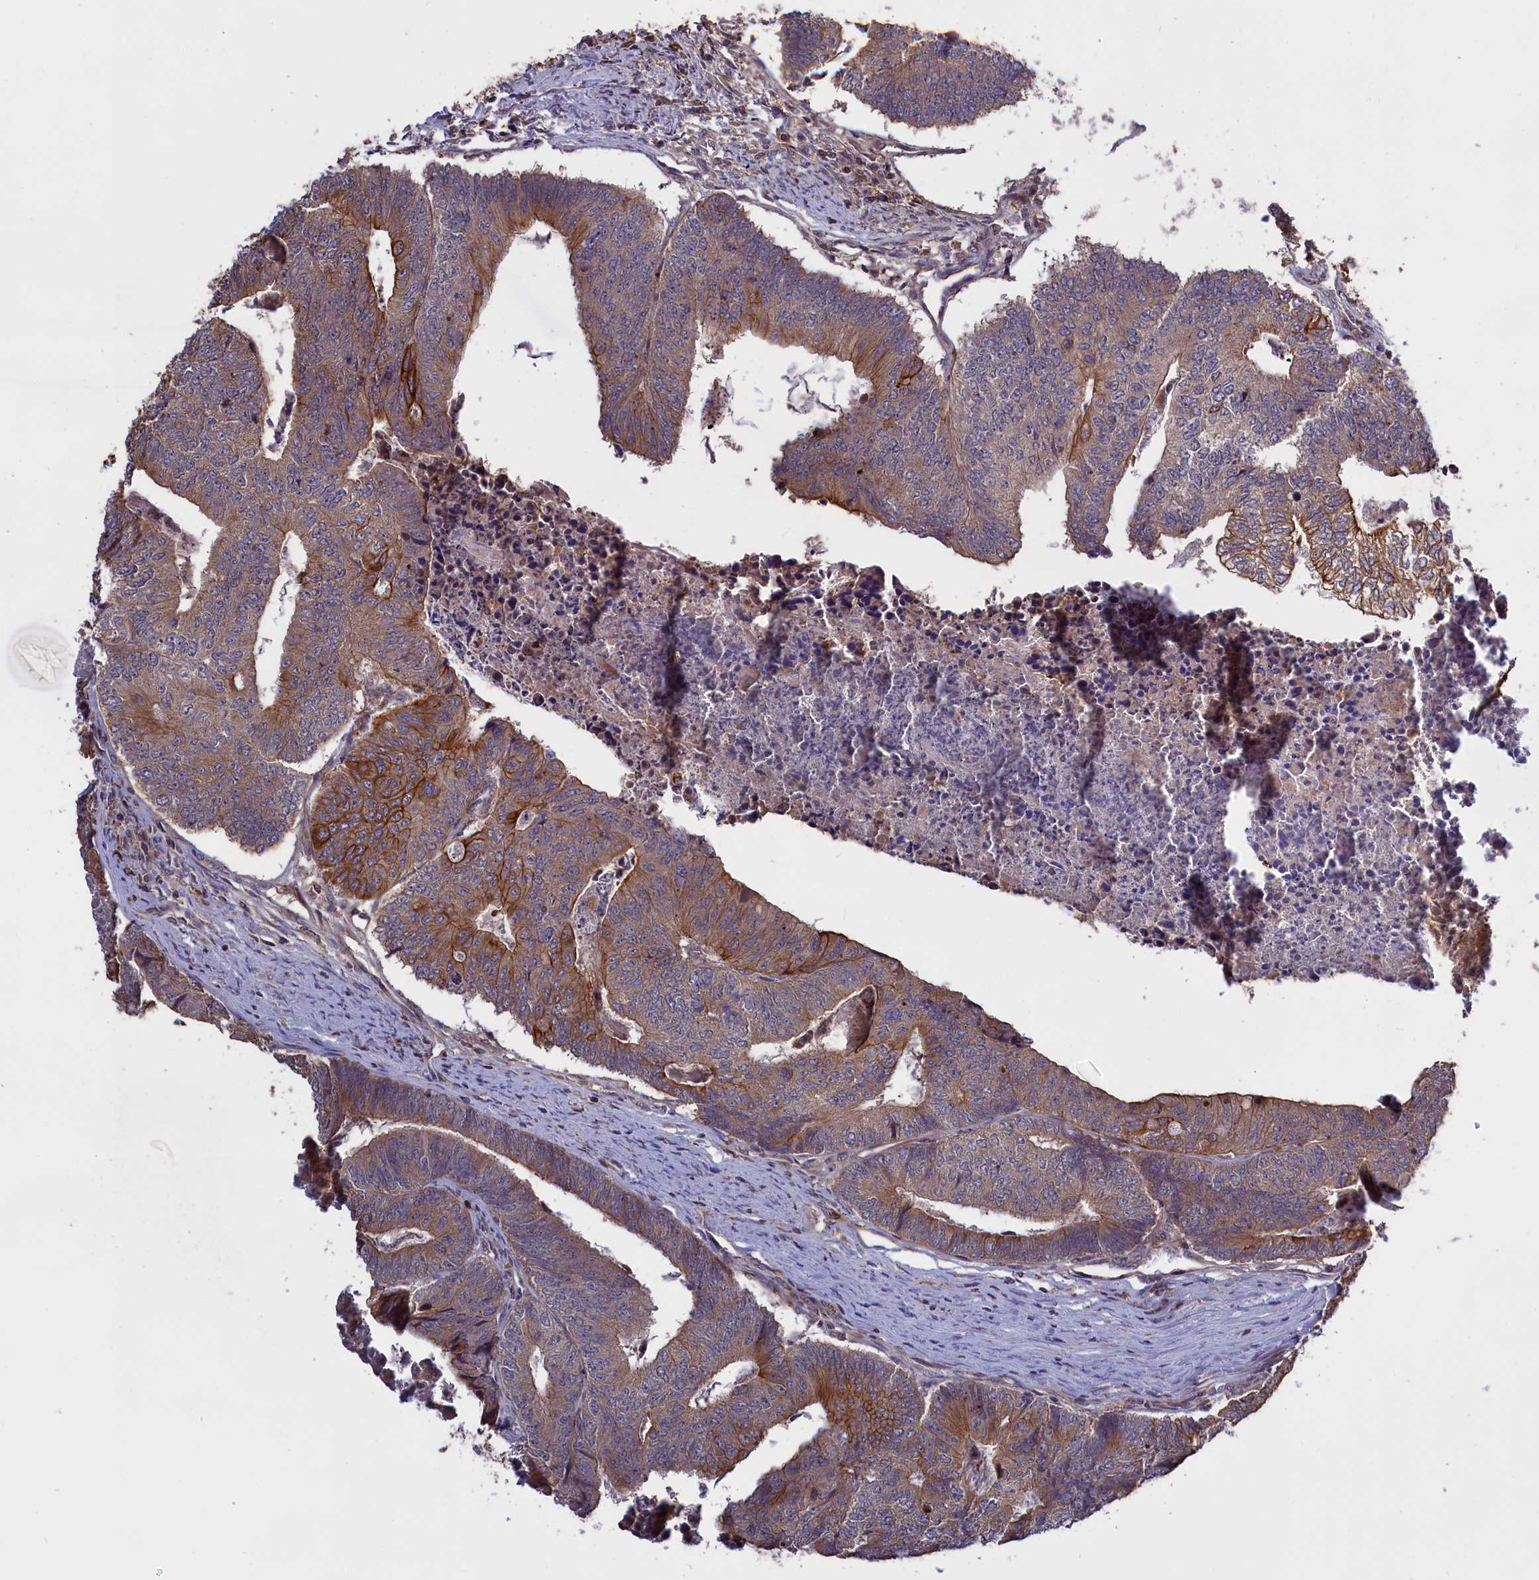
{"staining": {"intensity": "moderate", "quantity": "25%-75%", "location": "cytoplasmic/membranous"}, "tissue": "colorectal cancer", "cell_type": "Tumor cells", "image_type": "cancer", "snomed": [{"axis": "morphology", "description": "Adenocarcinoma, NOS"}, {"axis": "topography", "description": "Colon"}], "caption": "Adenocarcinoma (colorectal) was stained to show a protein in brown. There is medium levels of moderate cytoplasmic/membranous staining in approximately 25%-75% of tumor cells.", "gene": "DENND1B", "patient": {"sex": "female", "age": 67}}